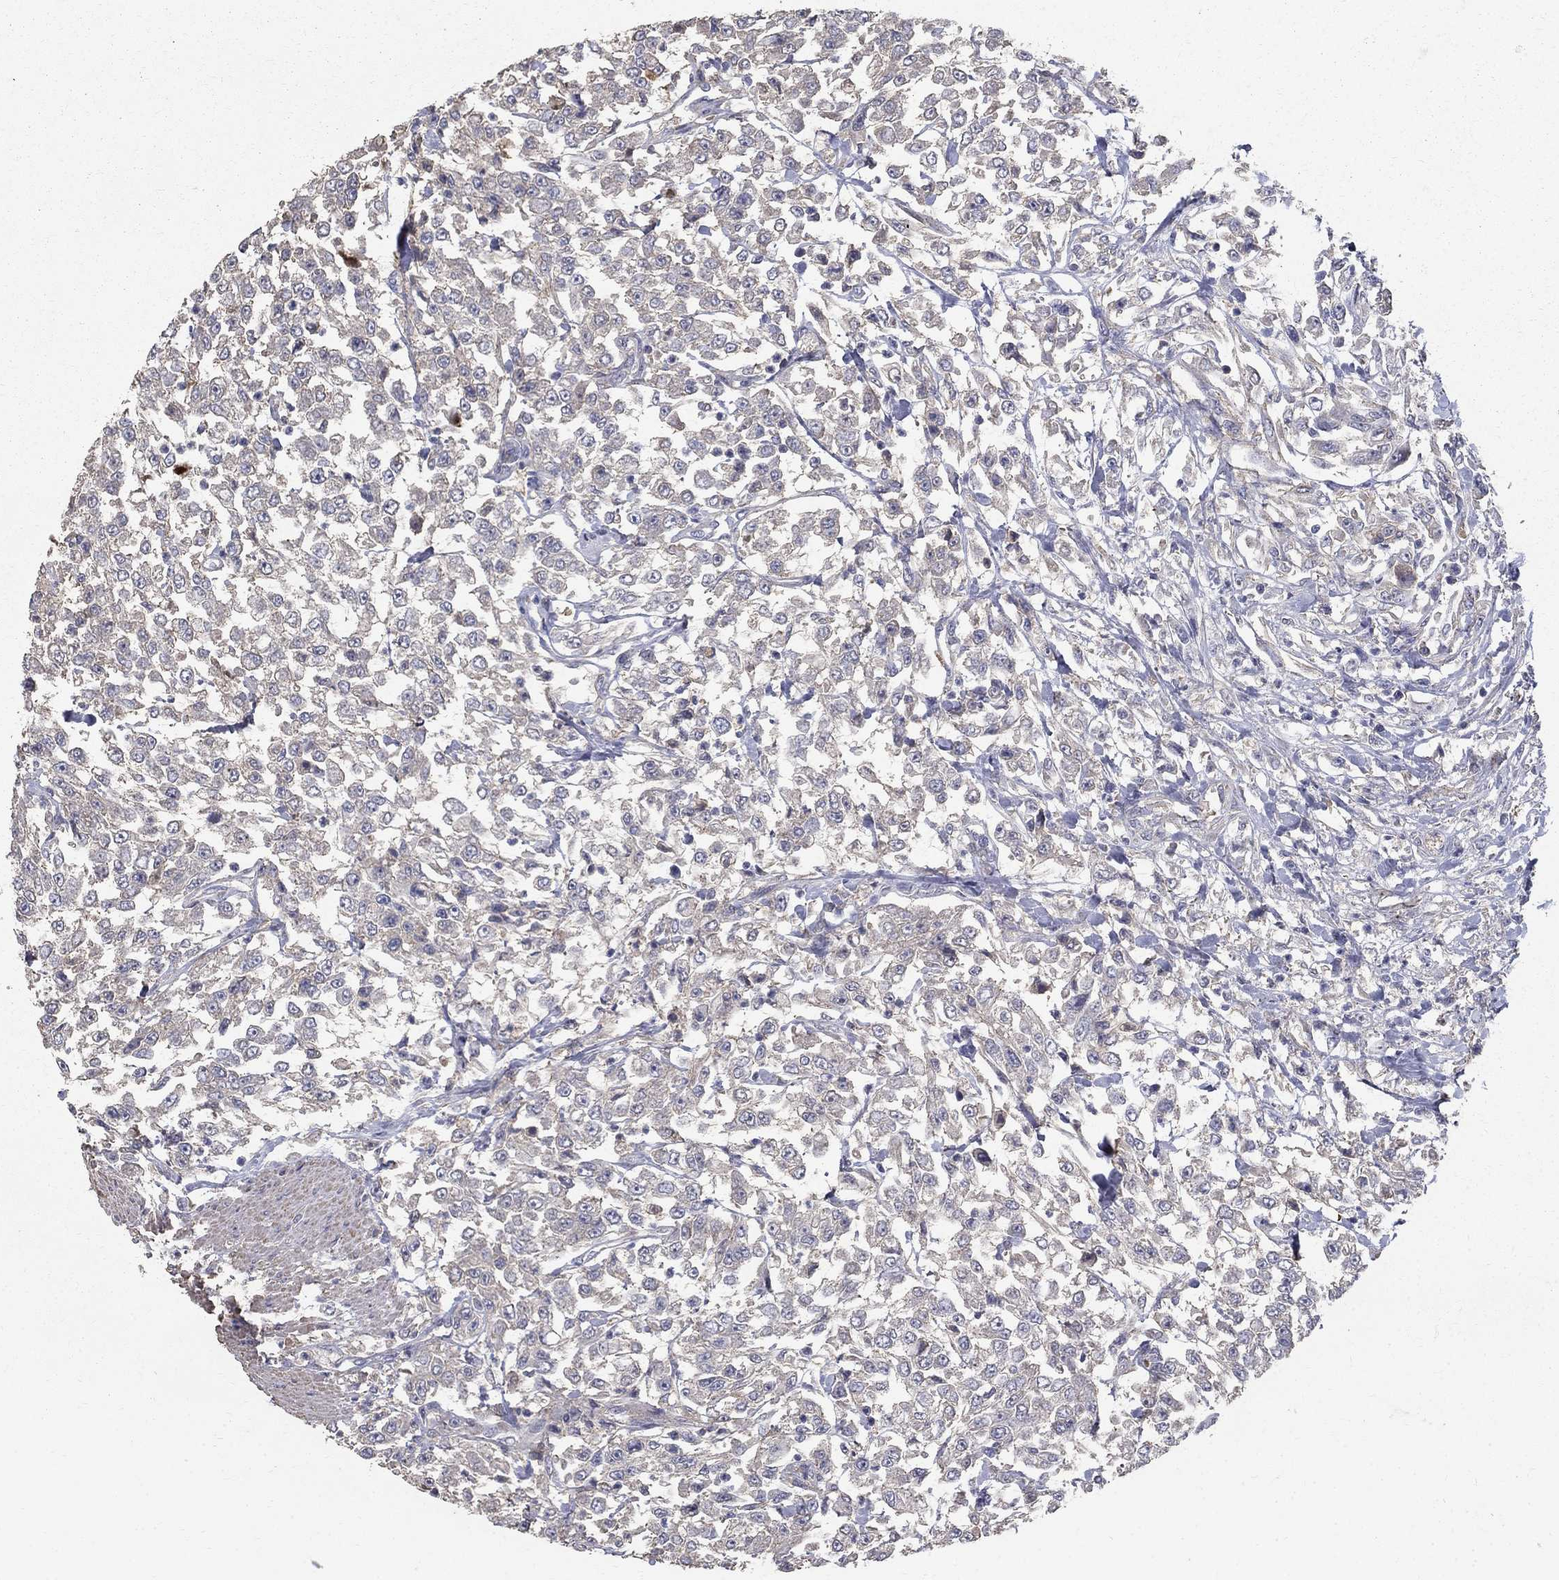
{"staining": {"intensity": "negative", "quantity": "none", "location": "none"}, "tissue": "urothelial cancer", "cell_type": "Tumor cells", "image_type": "cancer", "snomed": [{"axis": "morphology", "description": "Urothelial carcinoma, High grade"}, {"axis": "topography", "description": "Urinary bladder"}], "caption": "DAB (3,3'-diaminobenzidine) immunohistochemical staining of human urothelial cancer exhibits no significant staining in tumor cells. (Immunohistochemistry (ihc), brightfield microscopy, high magnification).", "gene": "MPP2", "patient": {"sex": "male", "age": 46}}